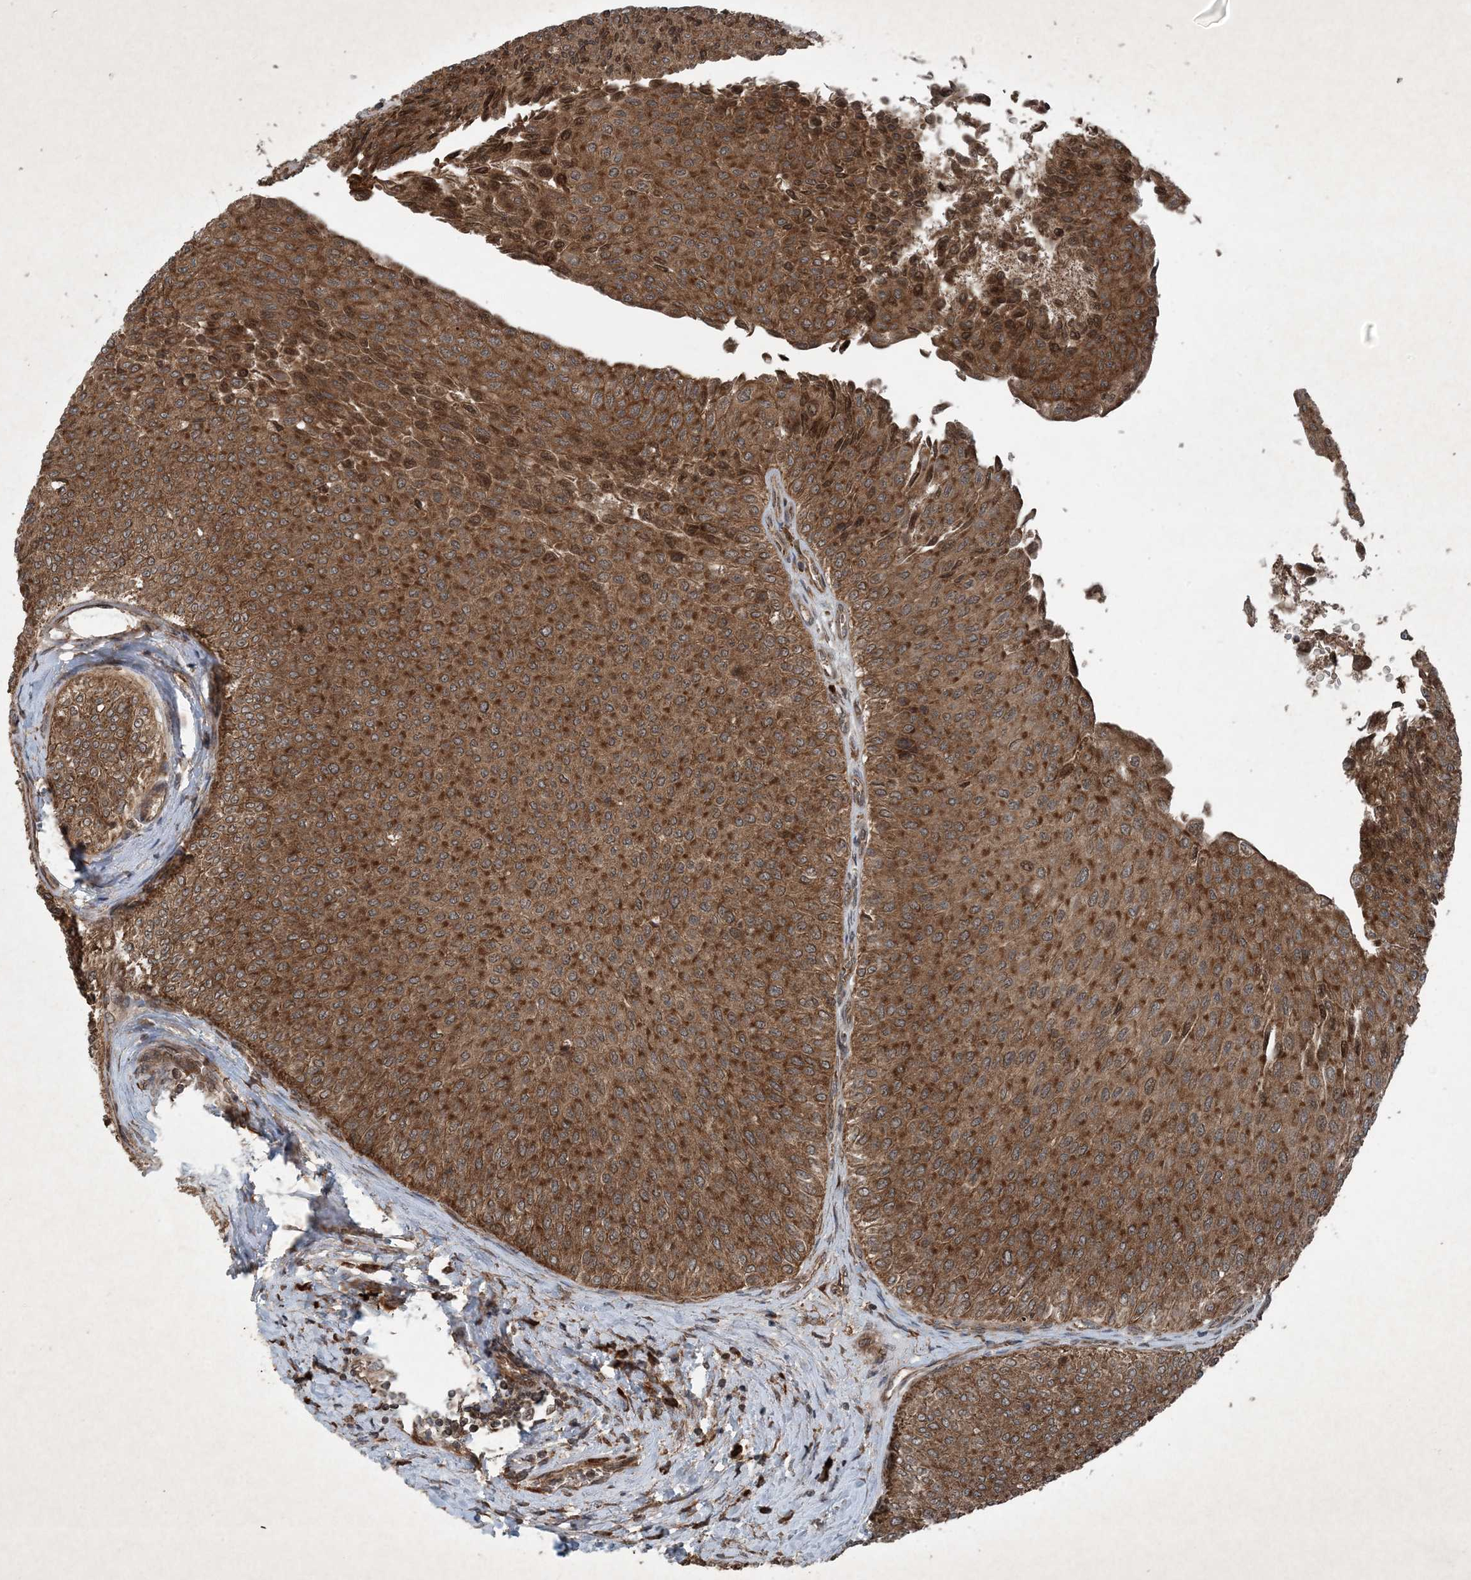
{"staining": {"intensity": "strong", "quantity": ">75%", "location": "cytoplasmic/membranous"}, "tissue": "urothelial cancer", "cell_type": "Tumor cells", "image_type": "cancer", "snomed": [{"axis": "morphology", "description": "Urothelial carcinoma, Low grade"}, {"axis": "topography", "description": "Urinary bladder"}], "caption": "A brown stain shows strong cytoplasmic/membranous expression of a protein in urothelial cancer tumor cells. Using DAB (brown) and hematoxylin (blue) stains, captured at high magnification using brightfield microscopy.", "gene": "GNG5", "patient": {"sex": "male", "age": 78}}